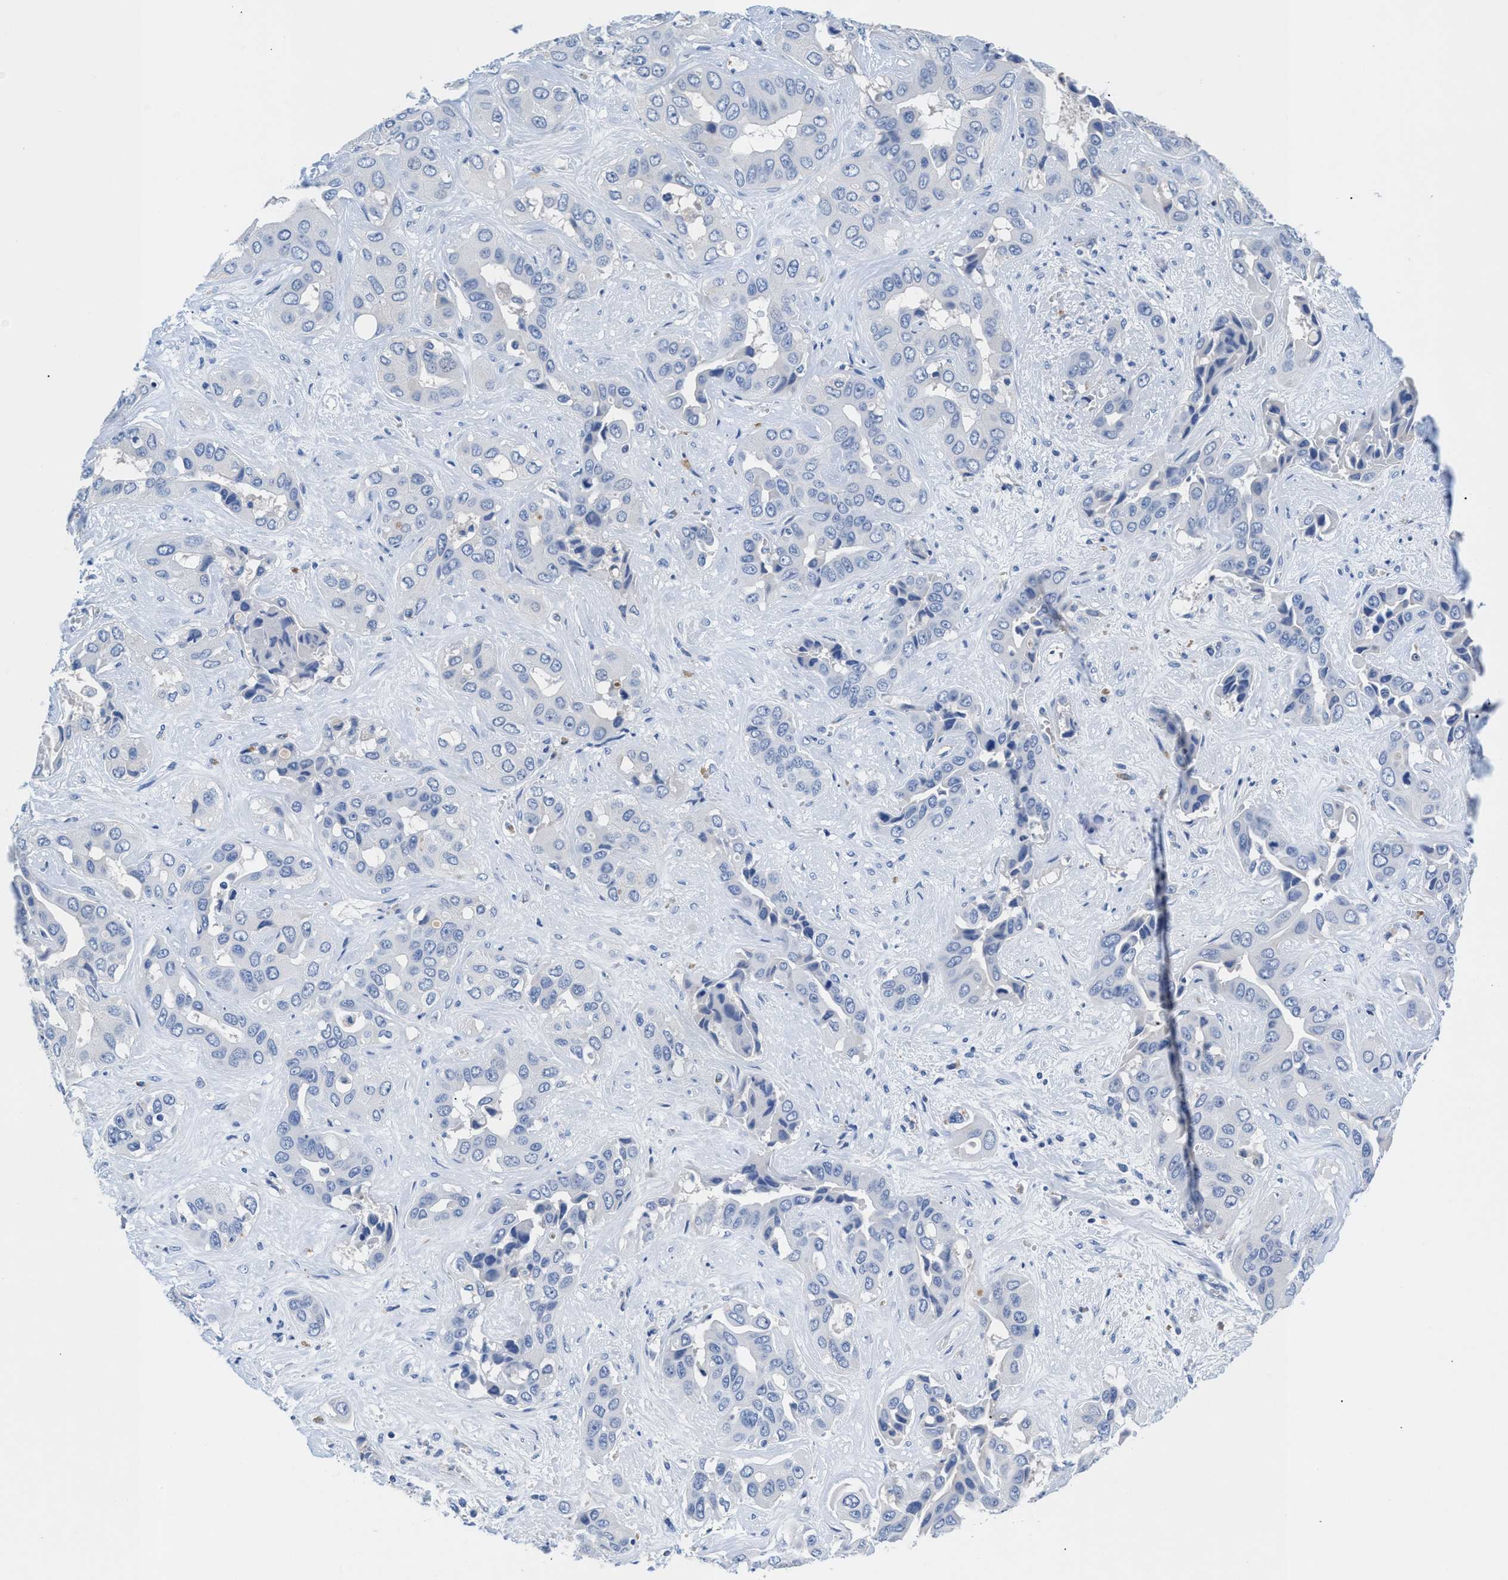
{"staining": {"intensity": "negative", "quantity": "none", "location": "none"}, "tissue": "liver cancer", "cell_type": "Tumor cells", "image_type": "cancer", "snomed": [{"axis": "morphology", "description": "Cholangiocarcinoma"}, {"axis": "topography", "description": "Liver"}], "caption": "Protein analysis of cholangiocarcinoma (liver) shows no significant staining in tumor cells.", "gene": "SLFN13", "patient": {"sex": "female", "age": 52}}